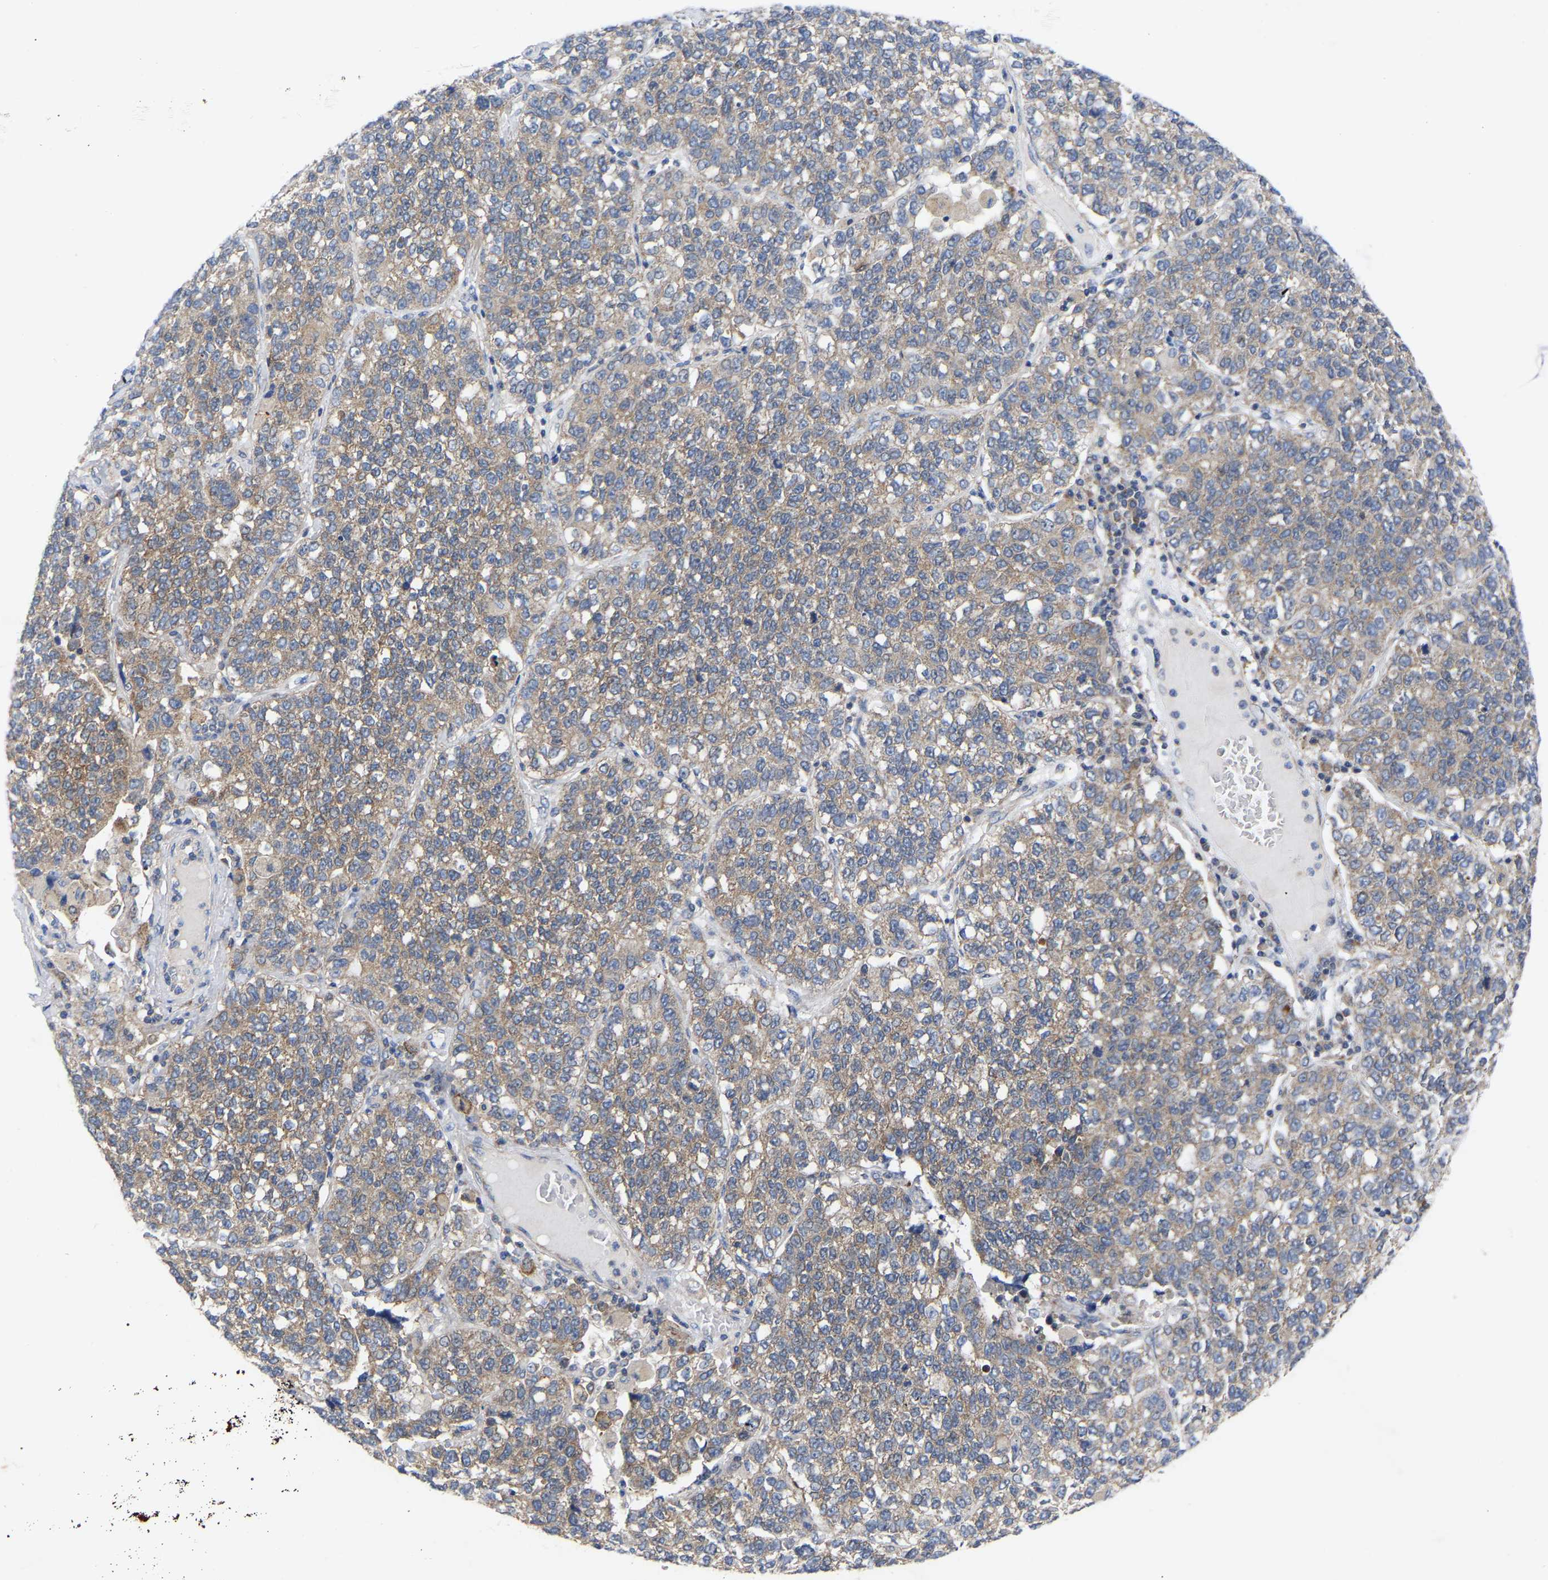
{"staining": {"intensity": "weak", "quantity": "25%-75%", "location": "cytoplasmic/membranous"}, "tissue": "lung cancer", "cell_type": "Tumor cells", "image_type": "cancer", "snomed": [{"axis": "morphology", "description": "Adenocarcinoma, NOS"}, {"axis": "topography", "description": "Lung"}], "caption": "The micrograph exhibits immunohistochemical staining of lung cancer (adenocarcinoma). There is weak cytoplasmic/membranous positivity is appreciated in about 25%-75% of tumor cells.", "gene": "TCP1", "patient": {"sex": "male", "age": 49}}